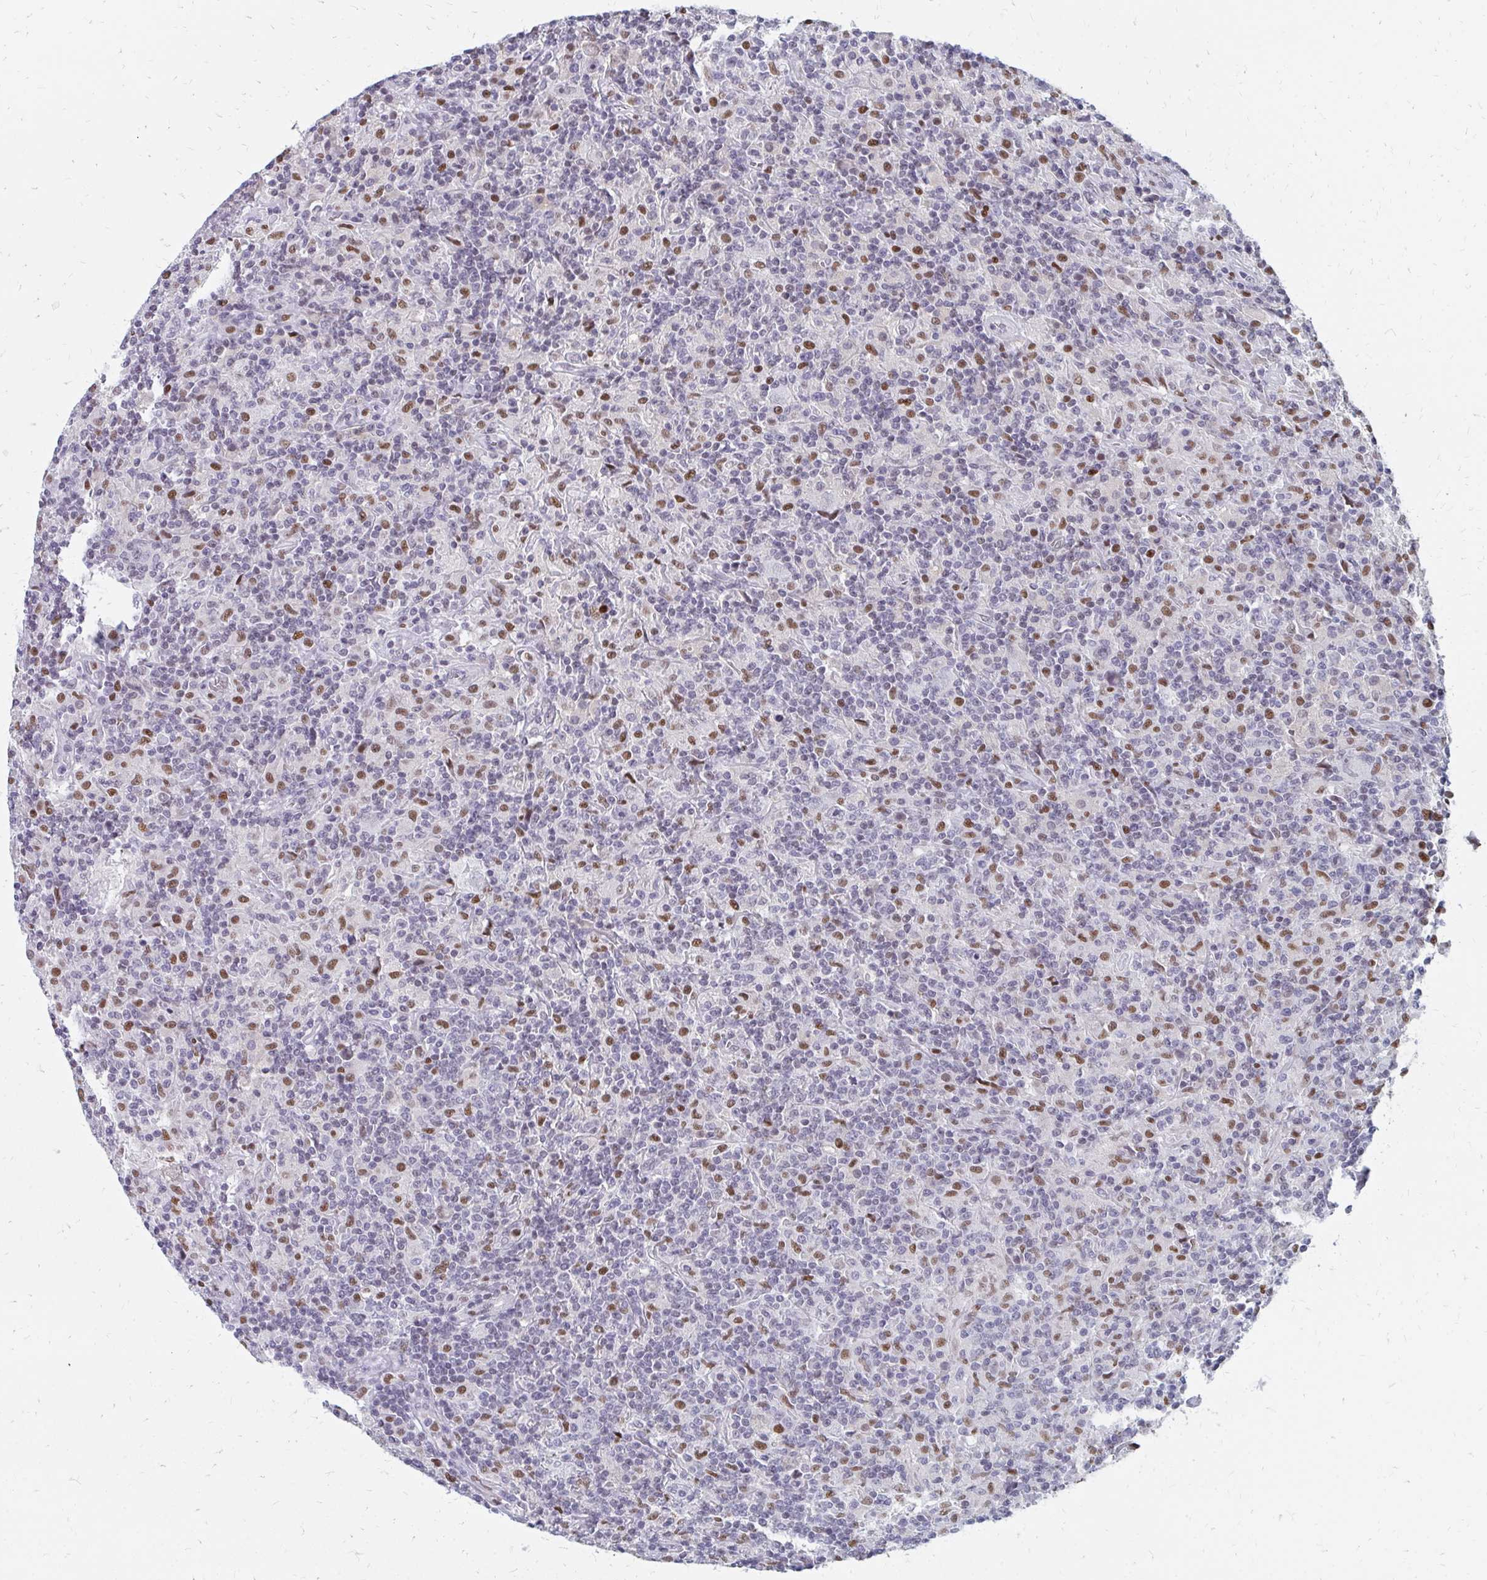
{"staining": {"intensity": "negative", "quantity": "none", "location": "none"}, "tissue": "lymphoma", "cell_type": "Tumor cells", "image_type": "cancer", "snomed": [{"axis": "morphology", "description": "Hodgkin's disease, NOS"}, {"axis": "topography", "description": "Lymph node"}], "caption": "This is a photomicrograph of immunohistochemistry (IHC) staining of lymphoma, which shows no expression in tumor cells.", "gene": "PLK3", "patient": {"sex": "male", "age": 70}}